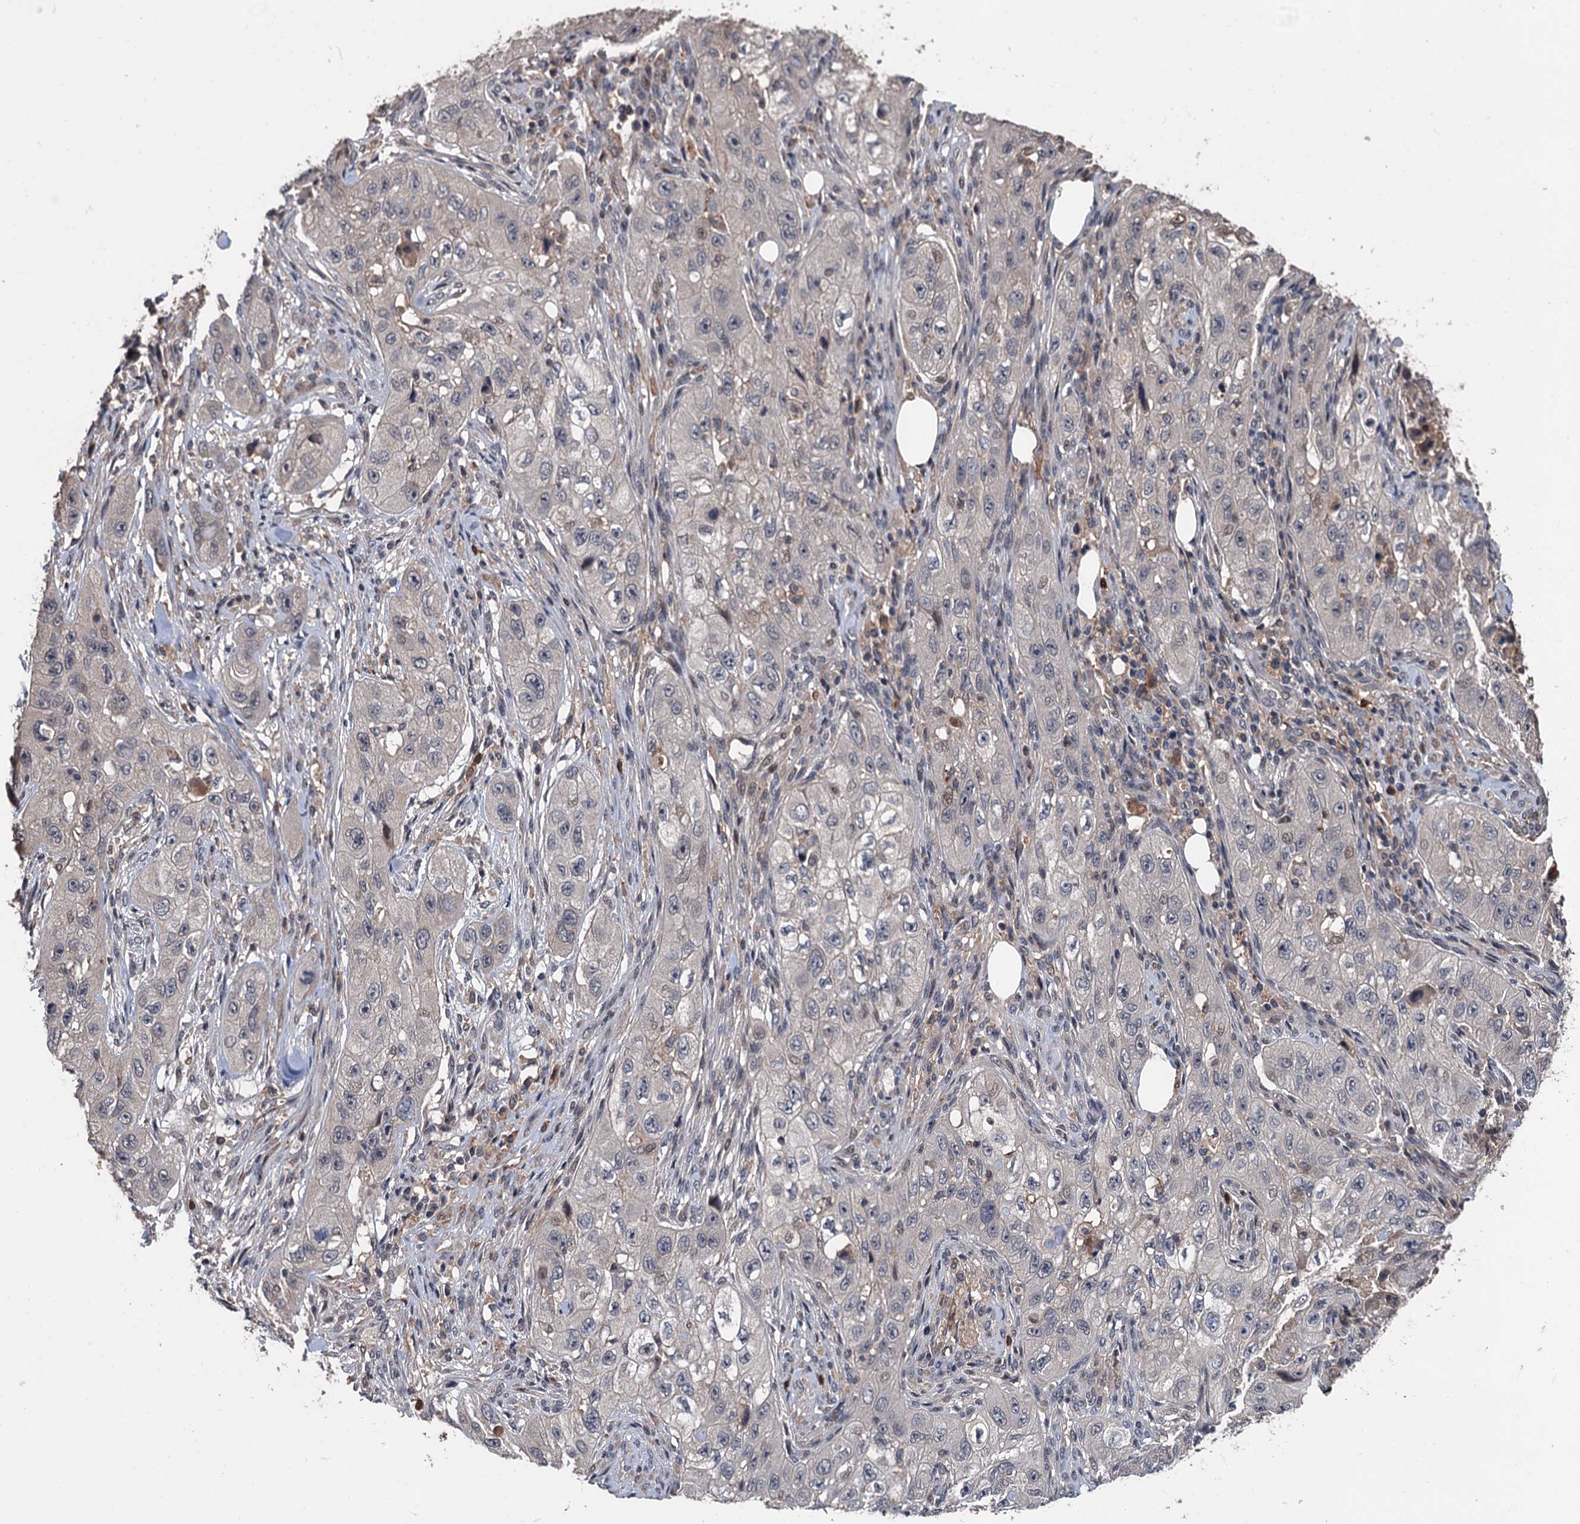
{"staining": {"intensity": "weak", "quantity": "<25%", "location": "nuclear"}, "tissue": "skin cancer", "cell_type": "Tumor cells", "image_type": "cancer", "snomed": [{"axis": "morphology", "description": "Squamous cell carcinoma, NOS"}, {"axis": "topography", "description": "Skin"}, {"axis": "topography", "description": "Subcutis"}], "caption": "A histopathology image of skin squamous cell carcinoma stained for a protein displays no brown staining in tumor cells.", "gene": "ZNF438", "patient": {"sex": "male", "age": 73}}